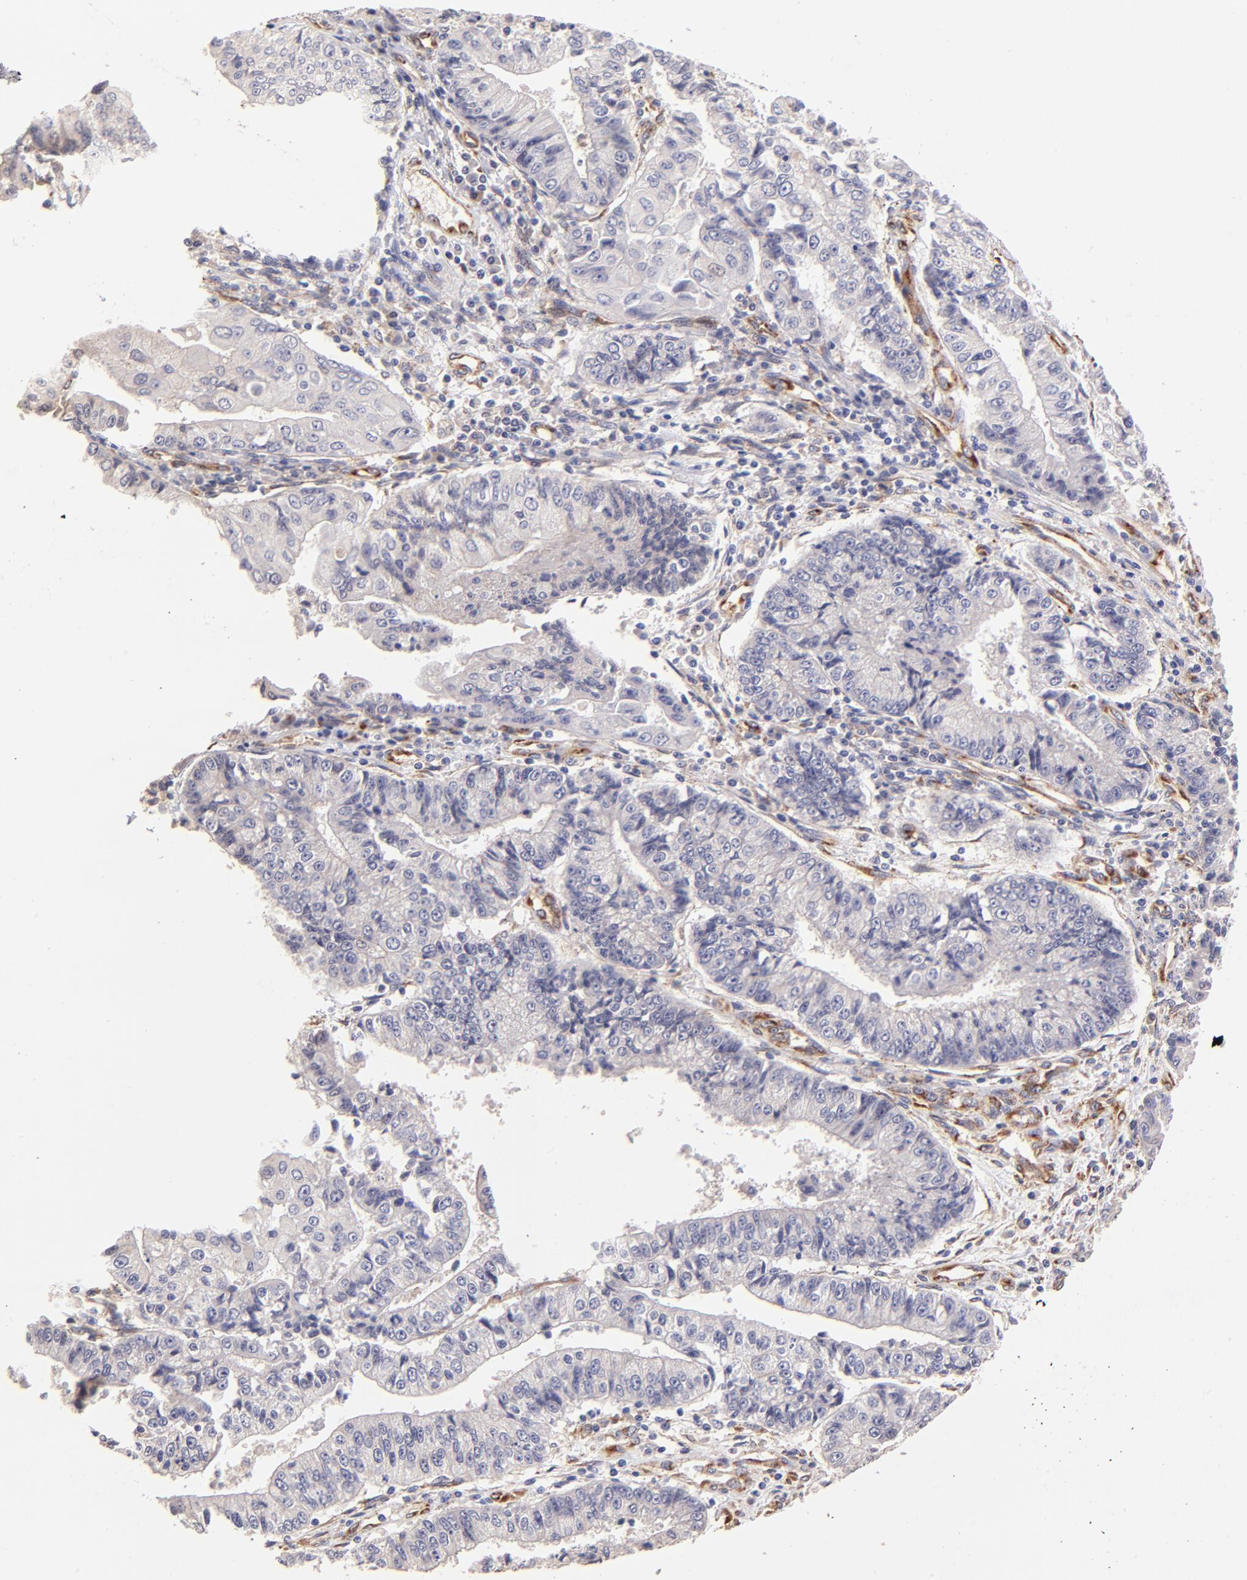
{"staining": {"intensity": "negative", "quantity": "none", "location": "none"}, "tissue": "endometrial cancer", "cell_type": "Tumor cells", "image_type": "cancer", "snomed": [{"axis": "morphology", "description": "Adenocarcinoma, NOS"}, {"axis": "topography", "description": "Endometrium"}], "caption": "Immunohistochemical staining of human endometrial cancer (adenocarcinoma) shows no significant positivity in tumor cells.", "gene": "SPARC", "patient": {"sex": "female", "age": 75}}